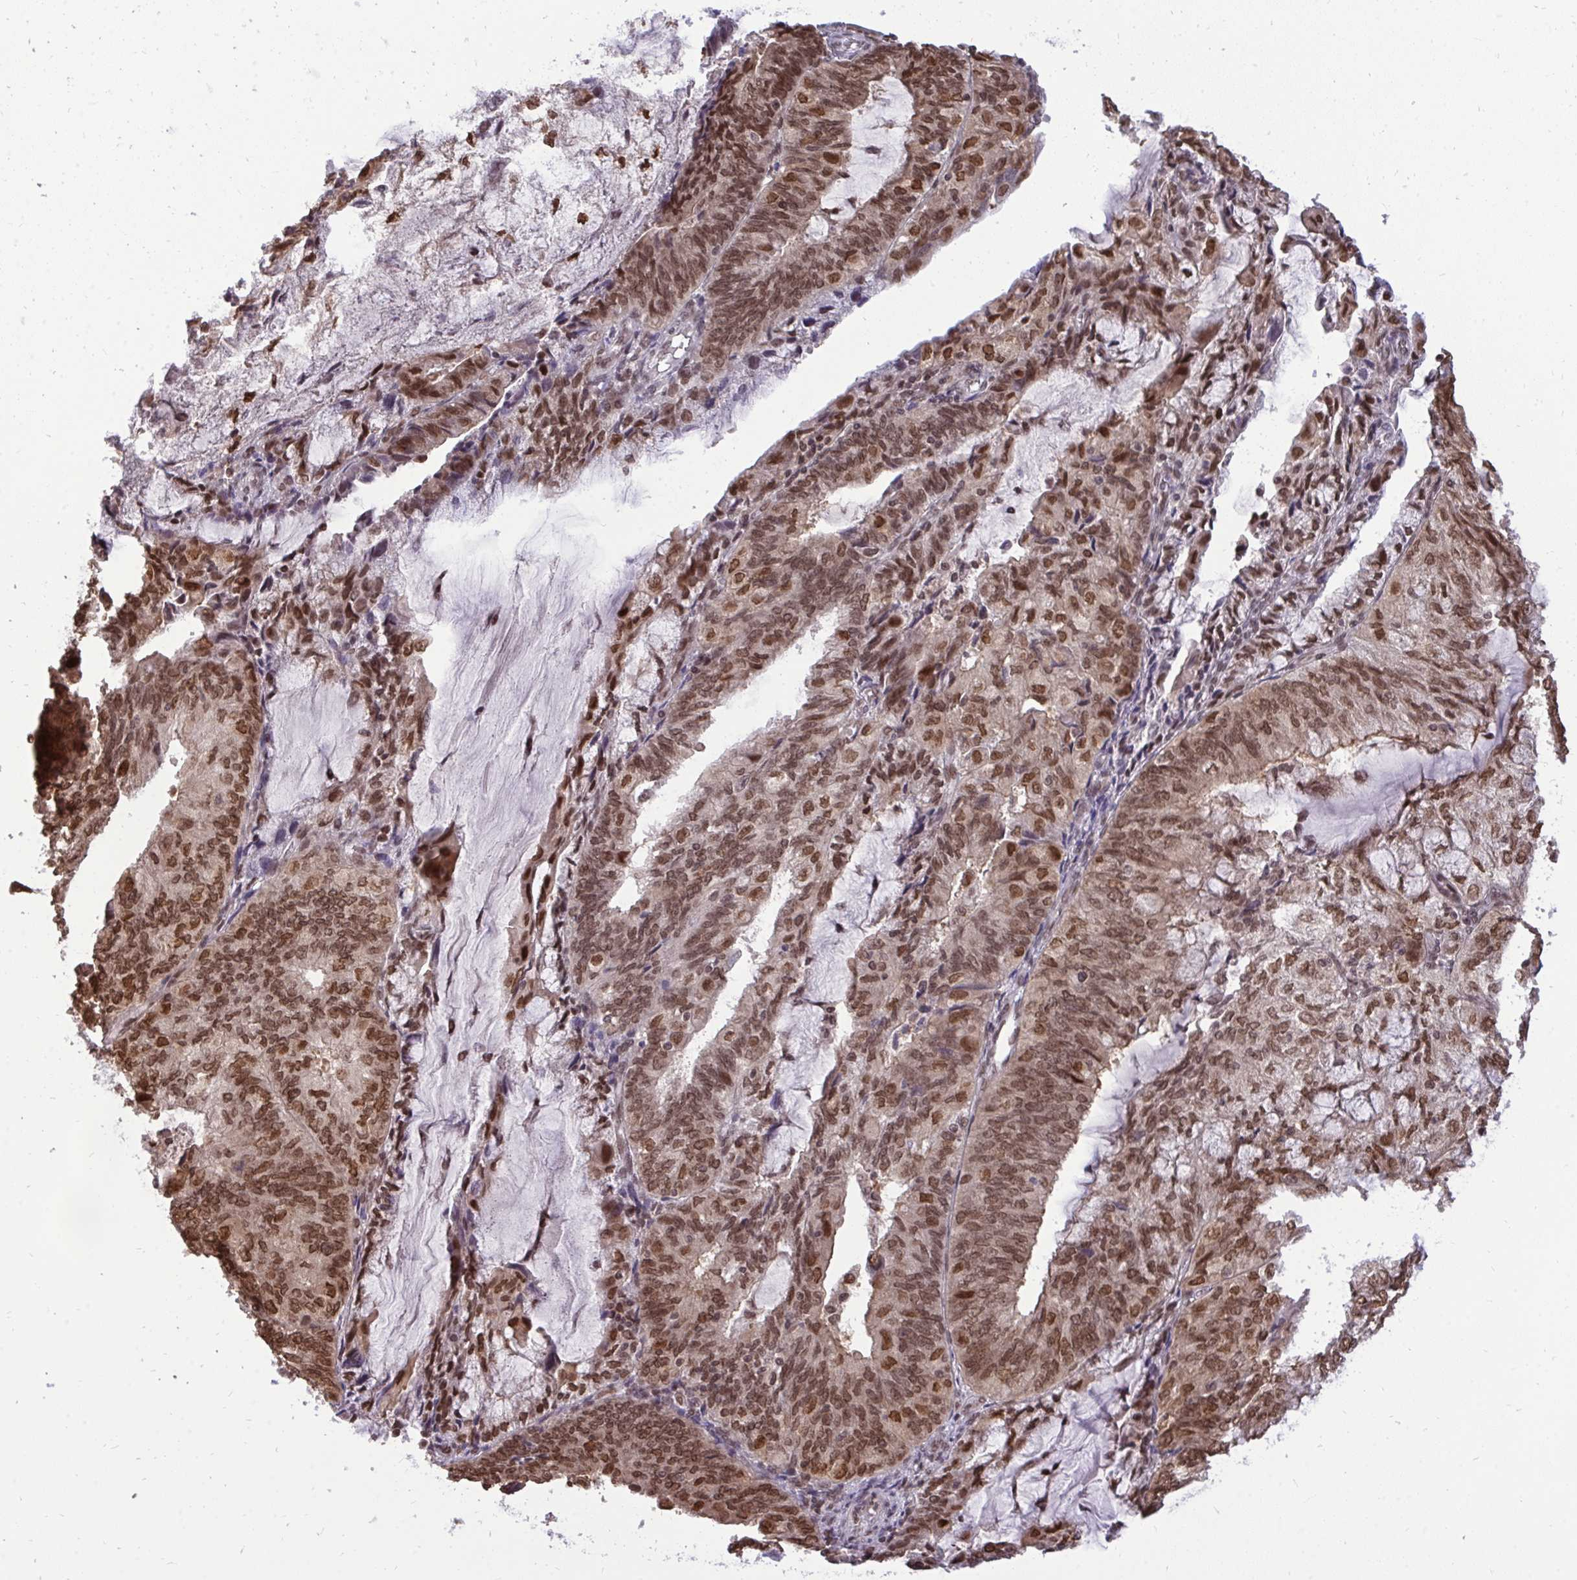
{"staining": {"intensity": "moderate", "quantity": ">75%", "location": "nuclear"}, "tissue": "endometrial cancer", "cell_type": "Tumor cells", "image_type": "cancer", "snomed": [{"axis": "morphology", "description": "Adenocarcinoma, NOS"}, {"axis": "topography", "description": "Endometrium"}], "caption": "Brown immunohistochemical staining in endometrial adenocarcinoma shows moderate nuclear staining in about >75% of tumor cells.", "gene": "JPT1", "patient": {"sex": "female", "age": 81}}